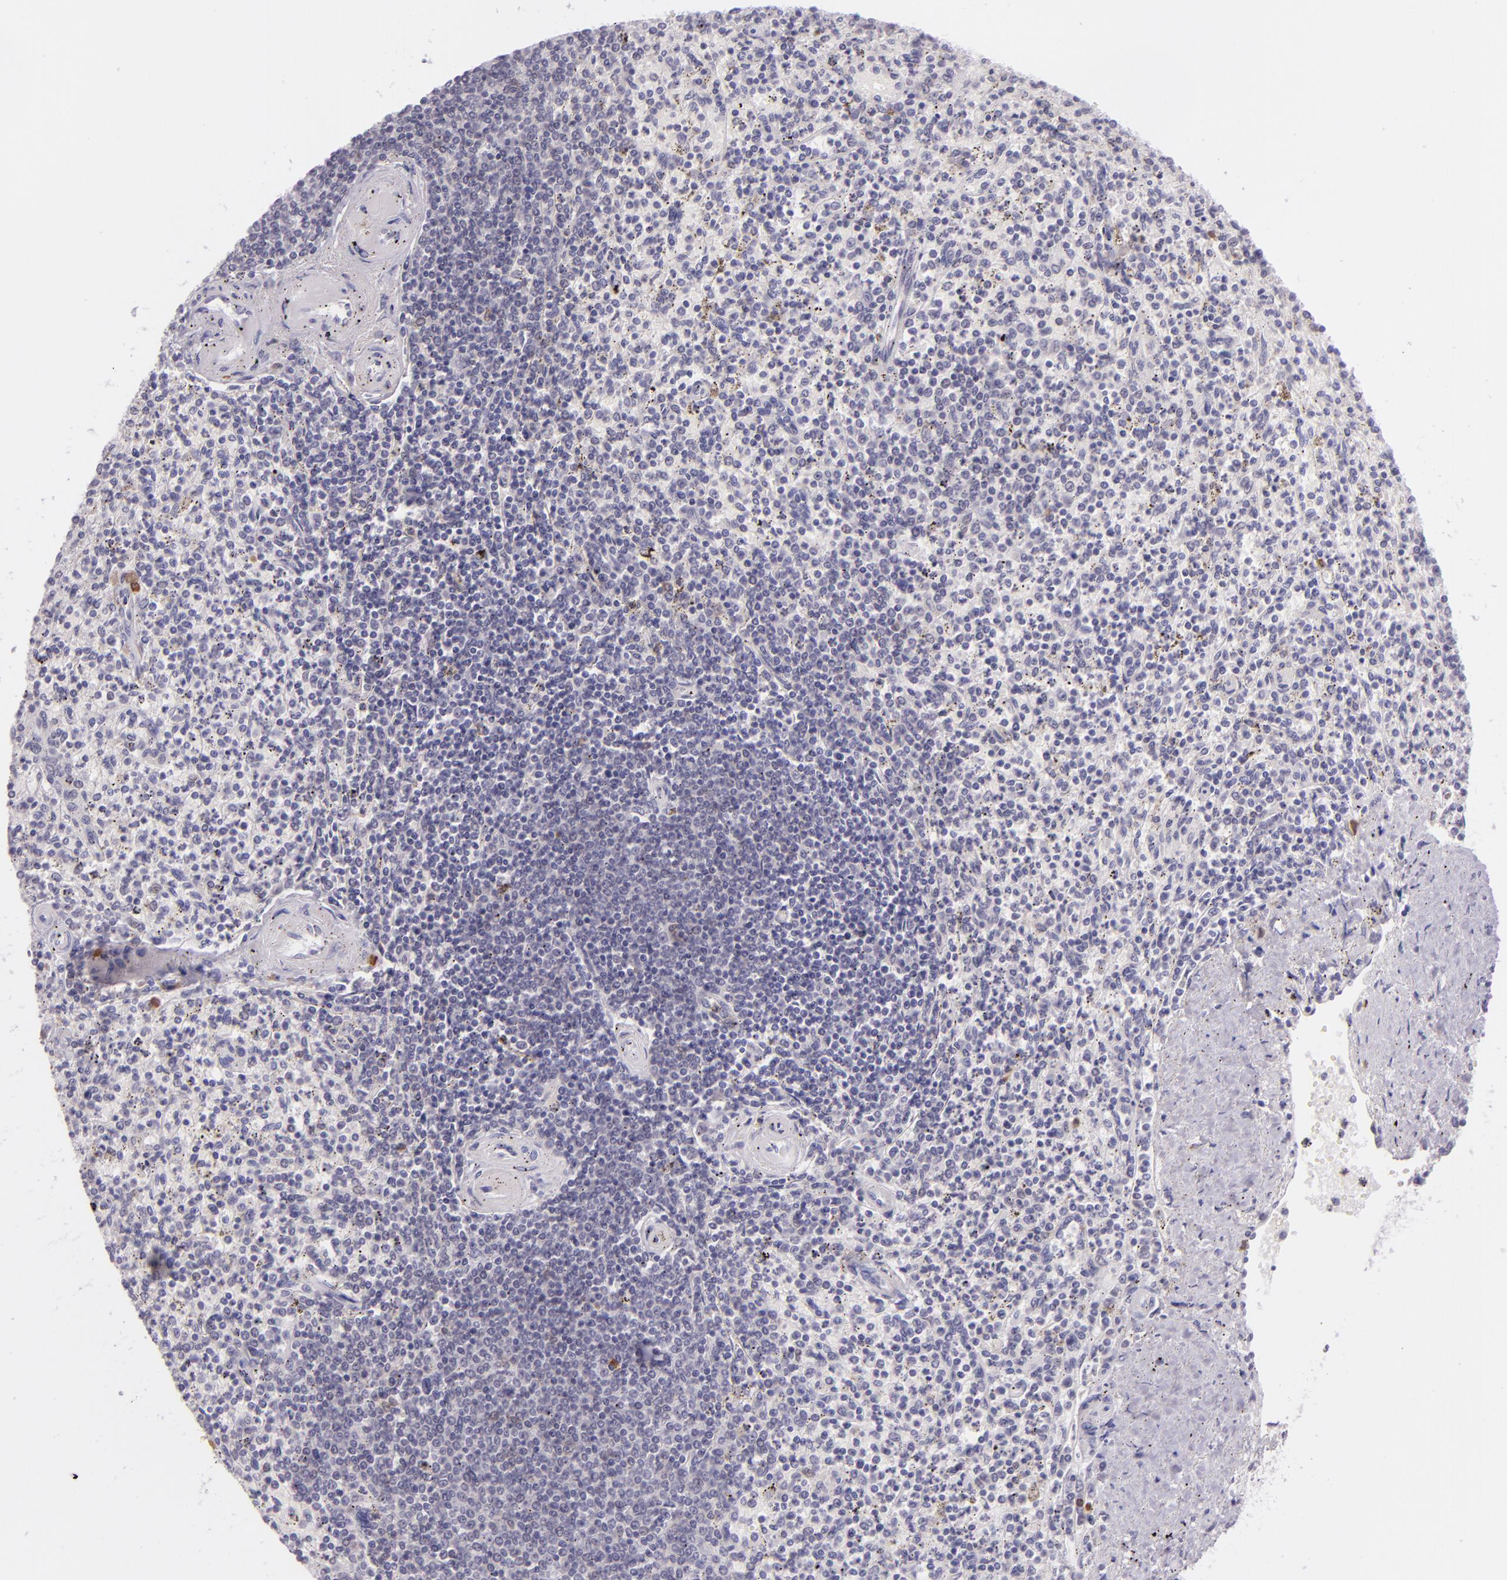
{"staining": {"intensity": "moderate", "quantity": "<25%", "location": "cytoplasmic/membranous"}, "tissue": "spleen", "cell_type": "Cells in red pulp", "image_type": "normal", "snomed": [{"axis": "morphology", "description": "Normal tissue, NOS"}, {"axis": "topography", "description": "Spleen"}], "caption": "Protein expression analysis of unremarkable human spleen reveals moderate cytoplasmic/membranous expression in about <25% of cells in red pulp. (Brightfield microscopy of DAB IHC at high magnification).", "gene": "CHEK2", "patient": {"sex": "male", "age": 72}}